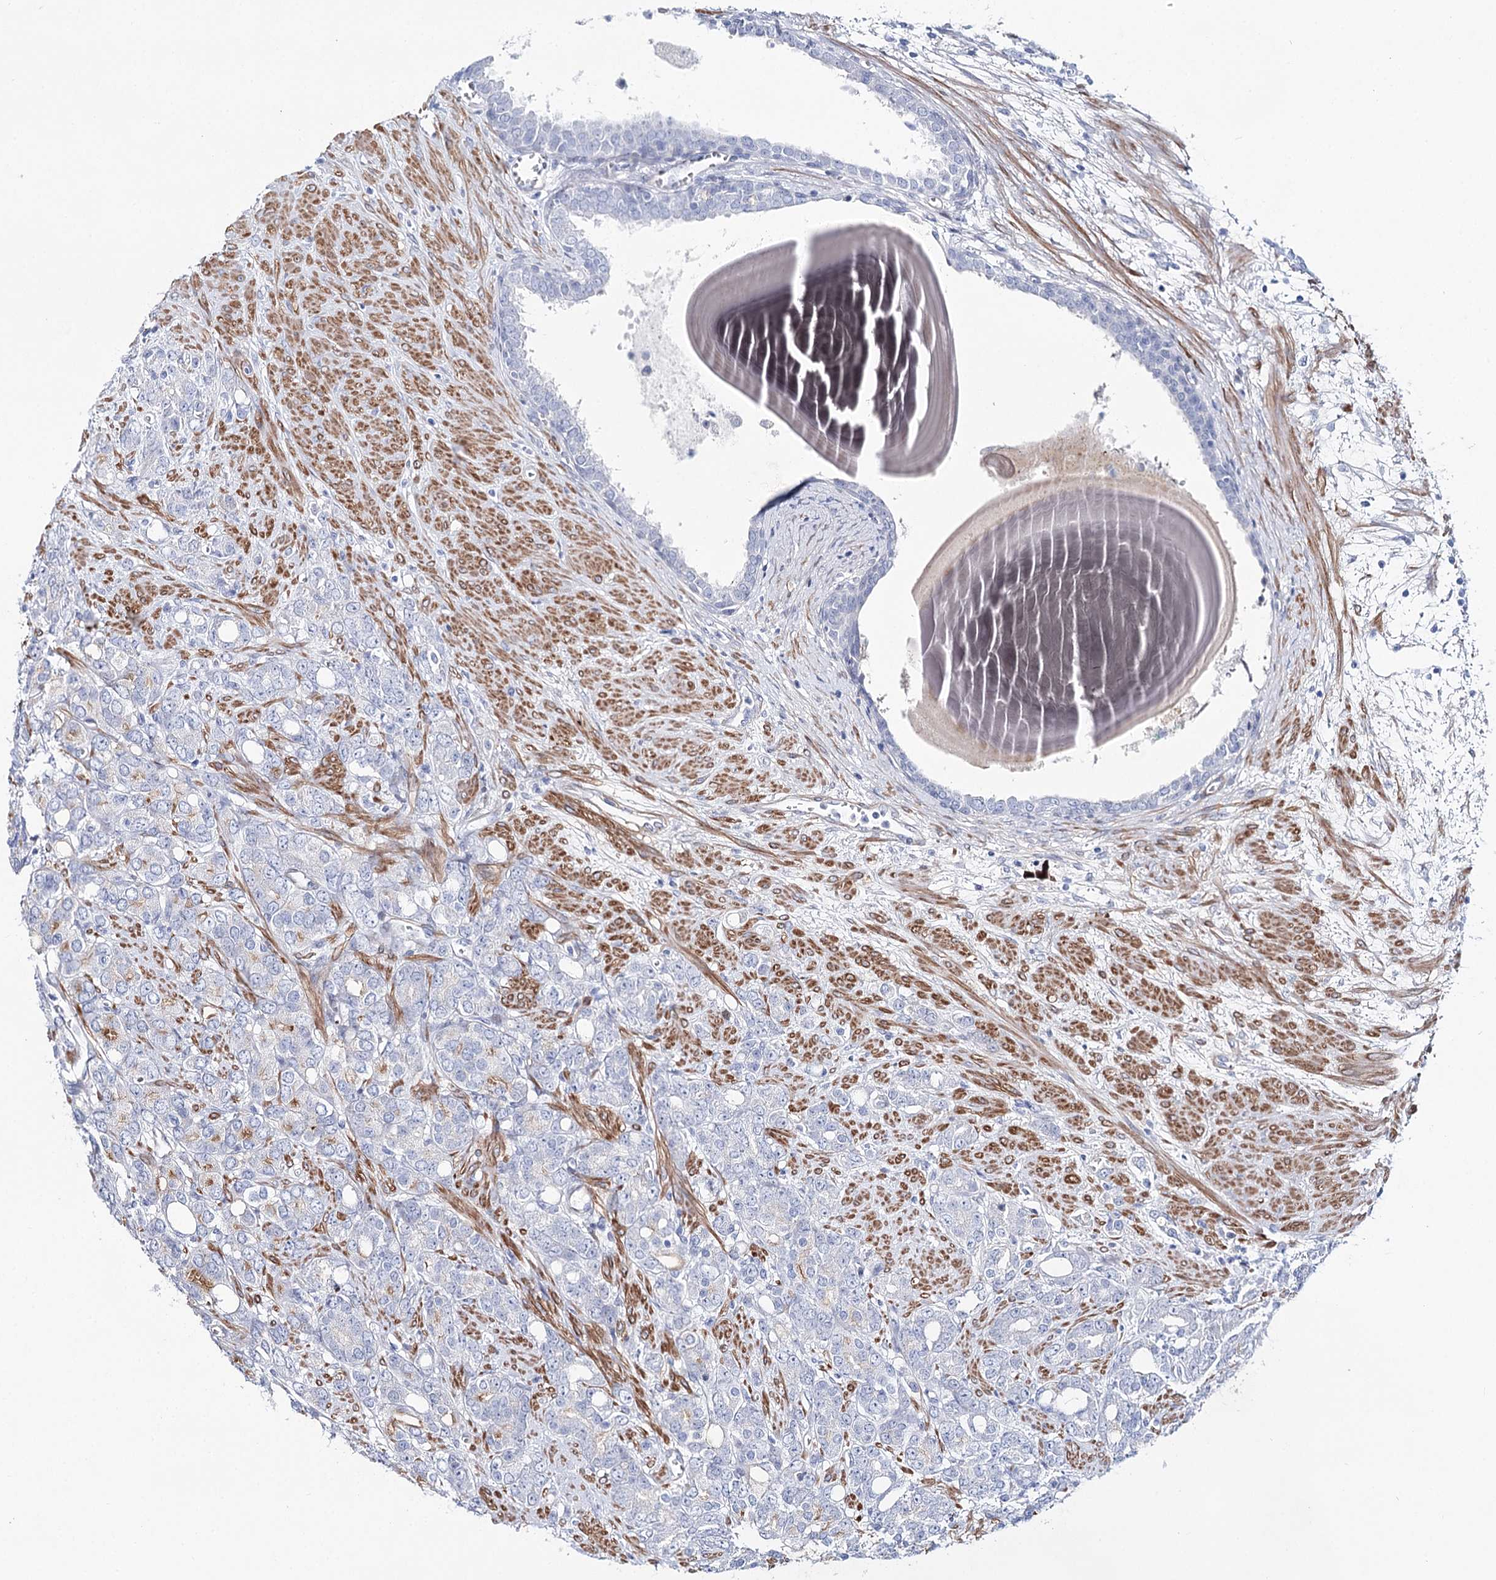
{"staining": {"intensity": "negative", "quantity": "none", "location": "none"}, "tissue": "prostate cancer", "cell_type": "Tumor cells", "image_type": "cancer", "snomed": [{"axis": "morphology", "description": "Adenocarcinoma, High grade"}, {"axis": "topography", "description": "Prostate"}], "caption": "An immunohistochemistry micrograph of prostate cancer (high-grade adenocarcinoma) is shown. There is no staining in tumor cells of prostate cancer (high-grade adenocarcinoma).", "gene": "ANKRD23", "patient": {"sex": "male", "age": 62}}